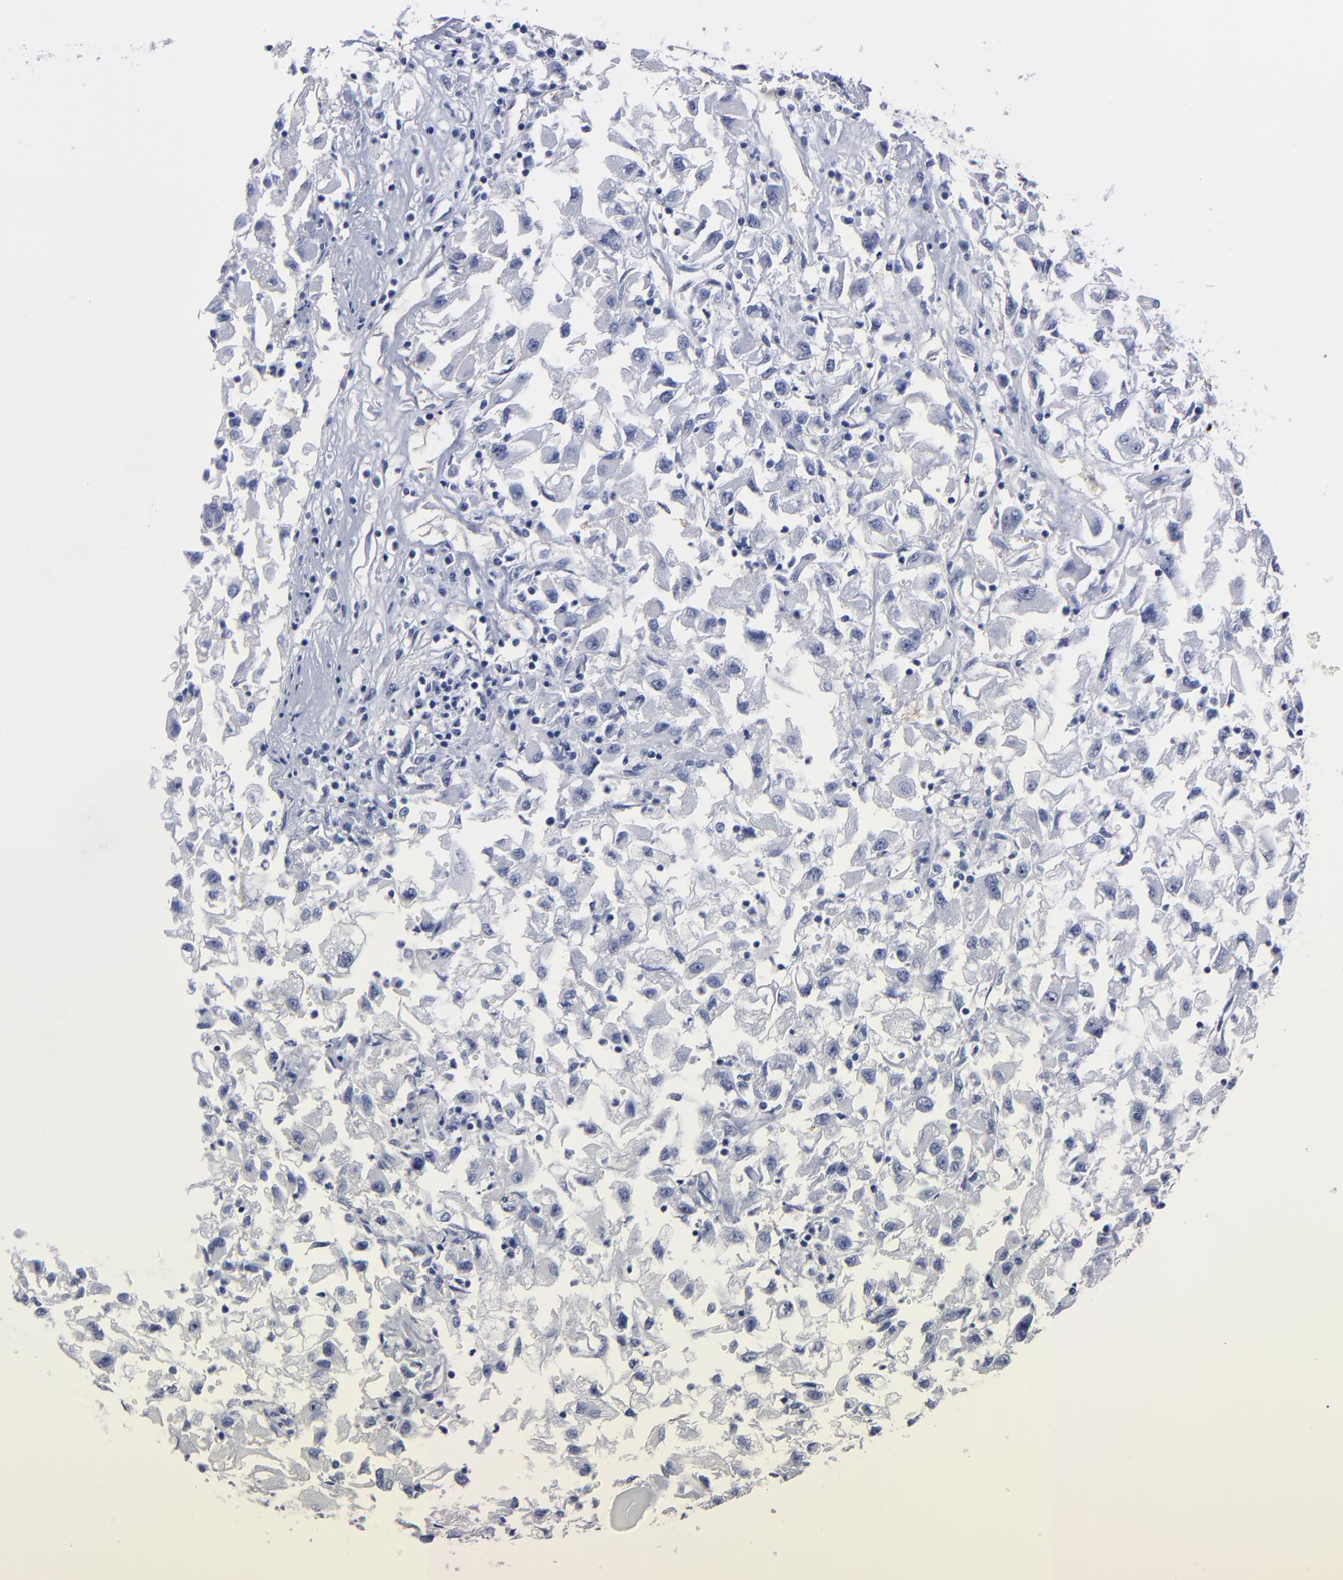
{"staining": {"intensity": "negative", "quantity": "none", "location": "none"}, "tissue": "renal cancer", "cell_type": "Tumor cells", "image_type": "cancer", "snomed": [{"axis": "morphology", "description": "Adenocarcinoma, NOS"}, {"axis": "topography", "description": "Kidney"}], "caption": "Immunohistochemical staining of human adenocarcinoma (renal) reveals no significant staining in tumor cells.", "gene": "TM4SF1", "patient": {"sex": "male", "age": 59}}